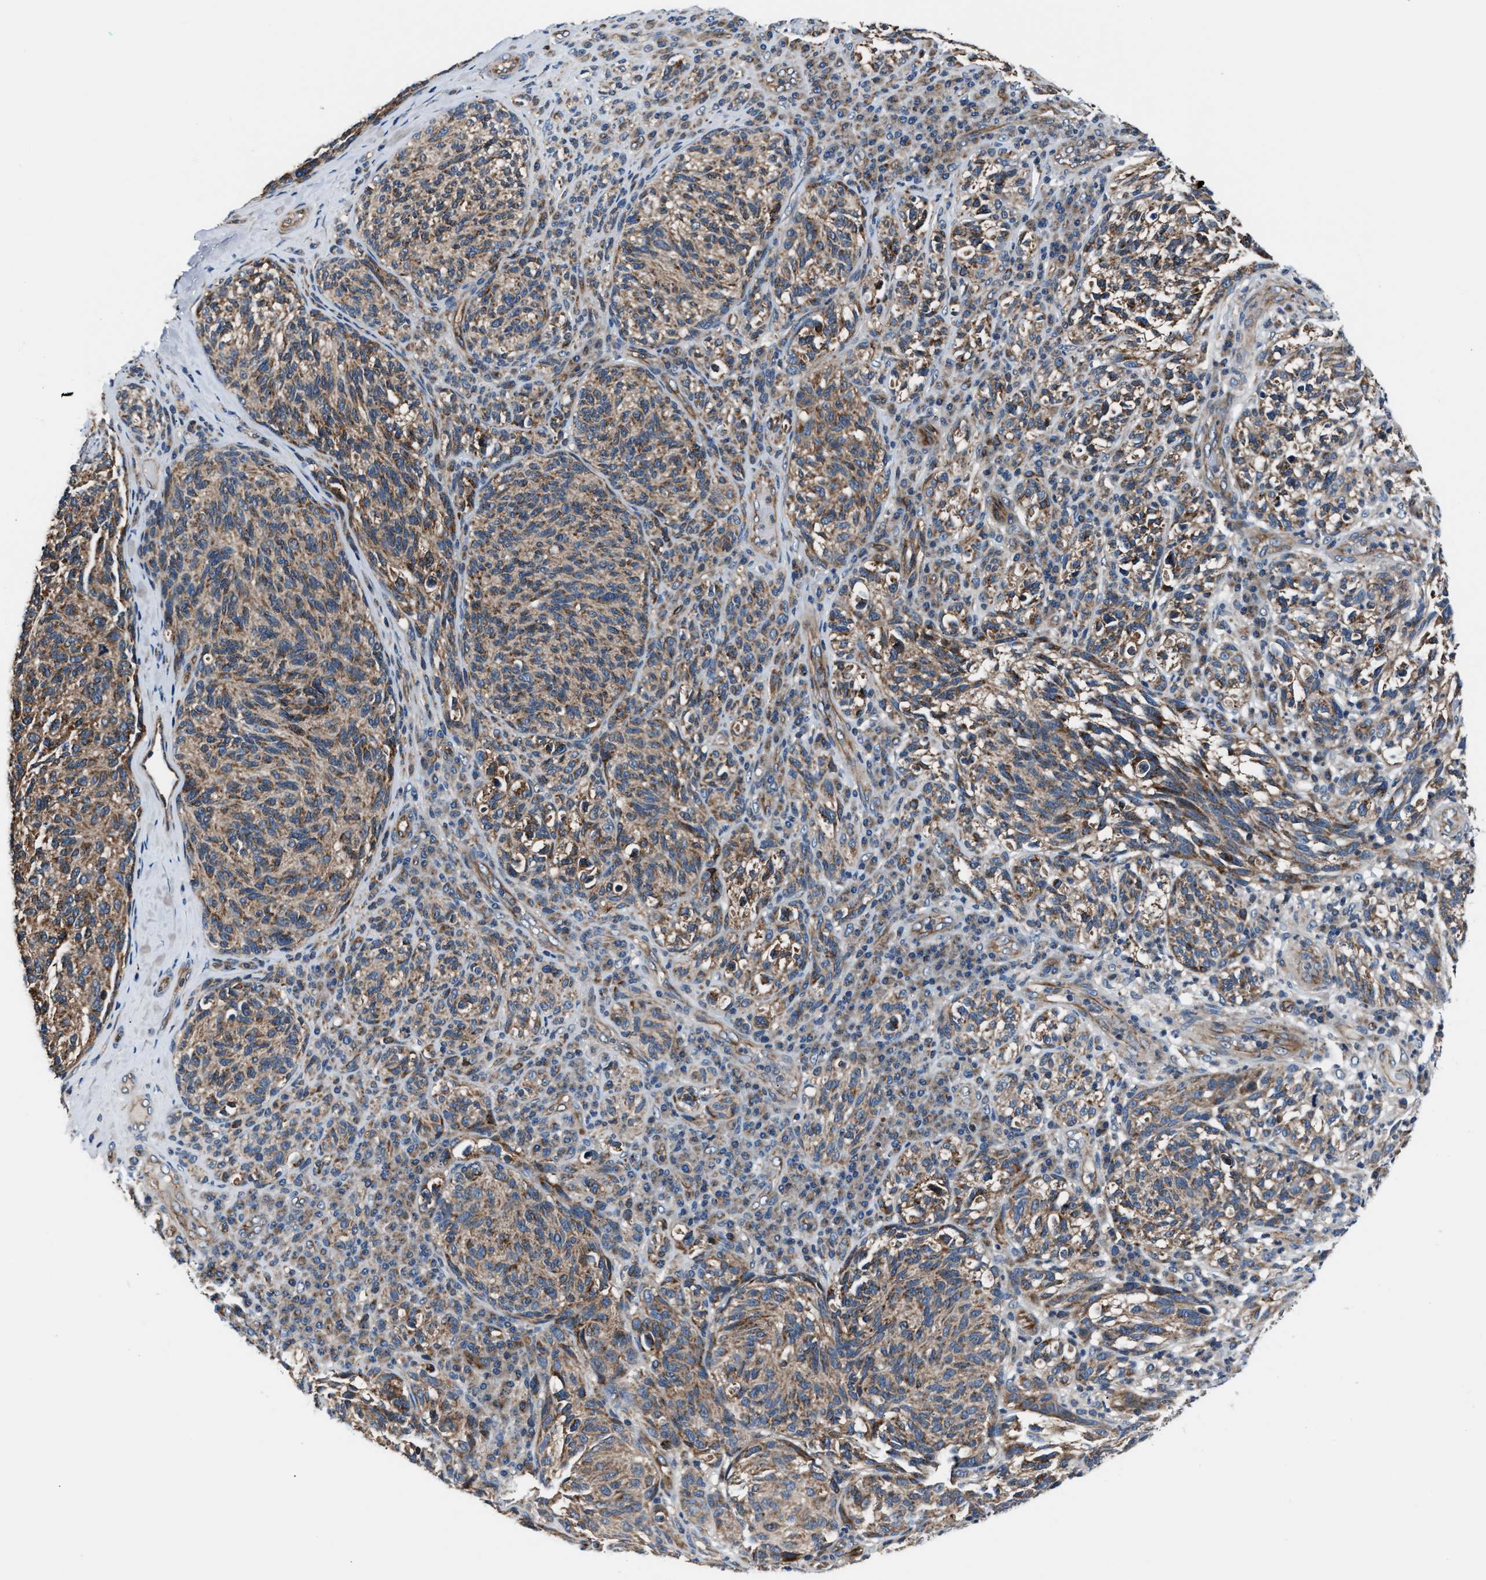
{"staining": {"intensity": "moderate", "quantity": ">75%", "location": "cytoplasmic/membranous"}, "tissue": "melanoma", "cell_type": "Tumor cells", "image_type": "cancer", "snomed": [{"axis": "morphology", "description": "Malignant melanoma, NOS"}, {"axis": "topography", "description": "Skin"}], "caption": "This micrograph exhibits IHC staining of melanoma, with medium moderate cytoplasmic/membranous staining in about >75% of tumor cells.", "gene": "GGCT", "patient": {"sex": "female", "age": 73}}